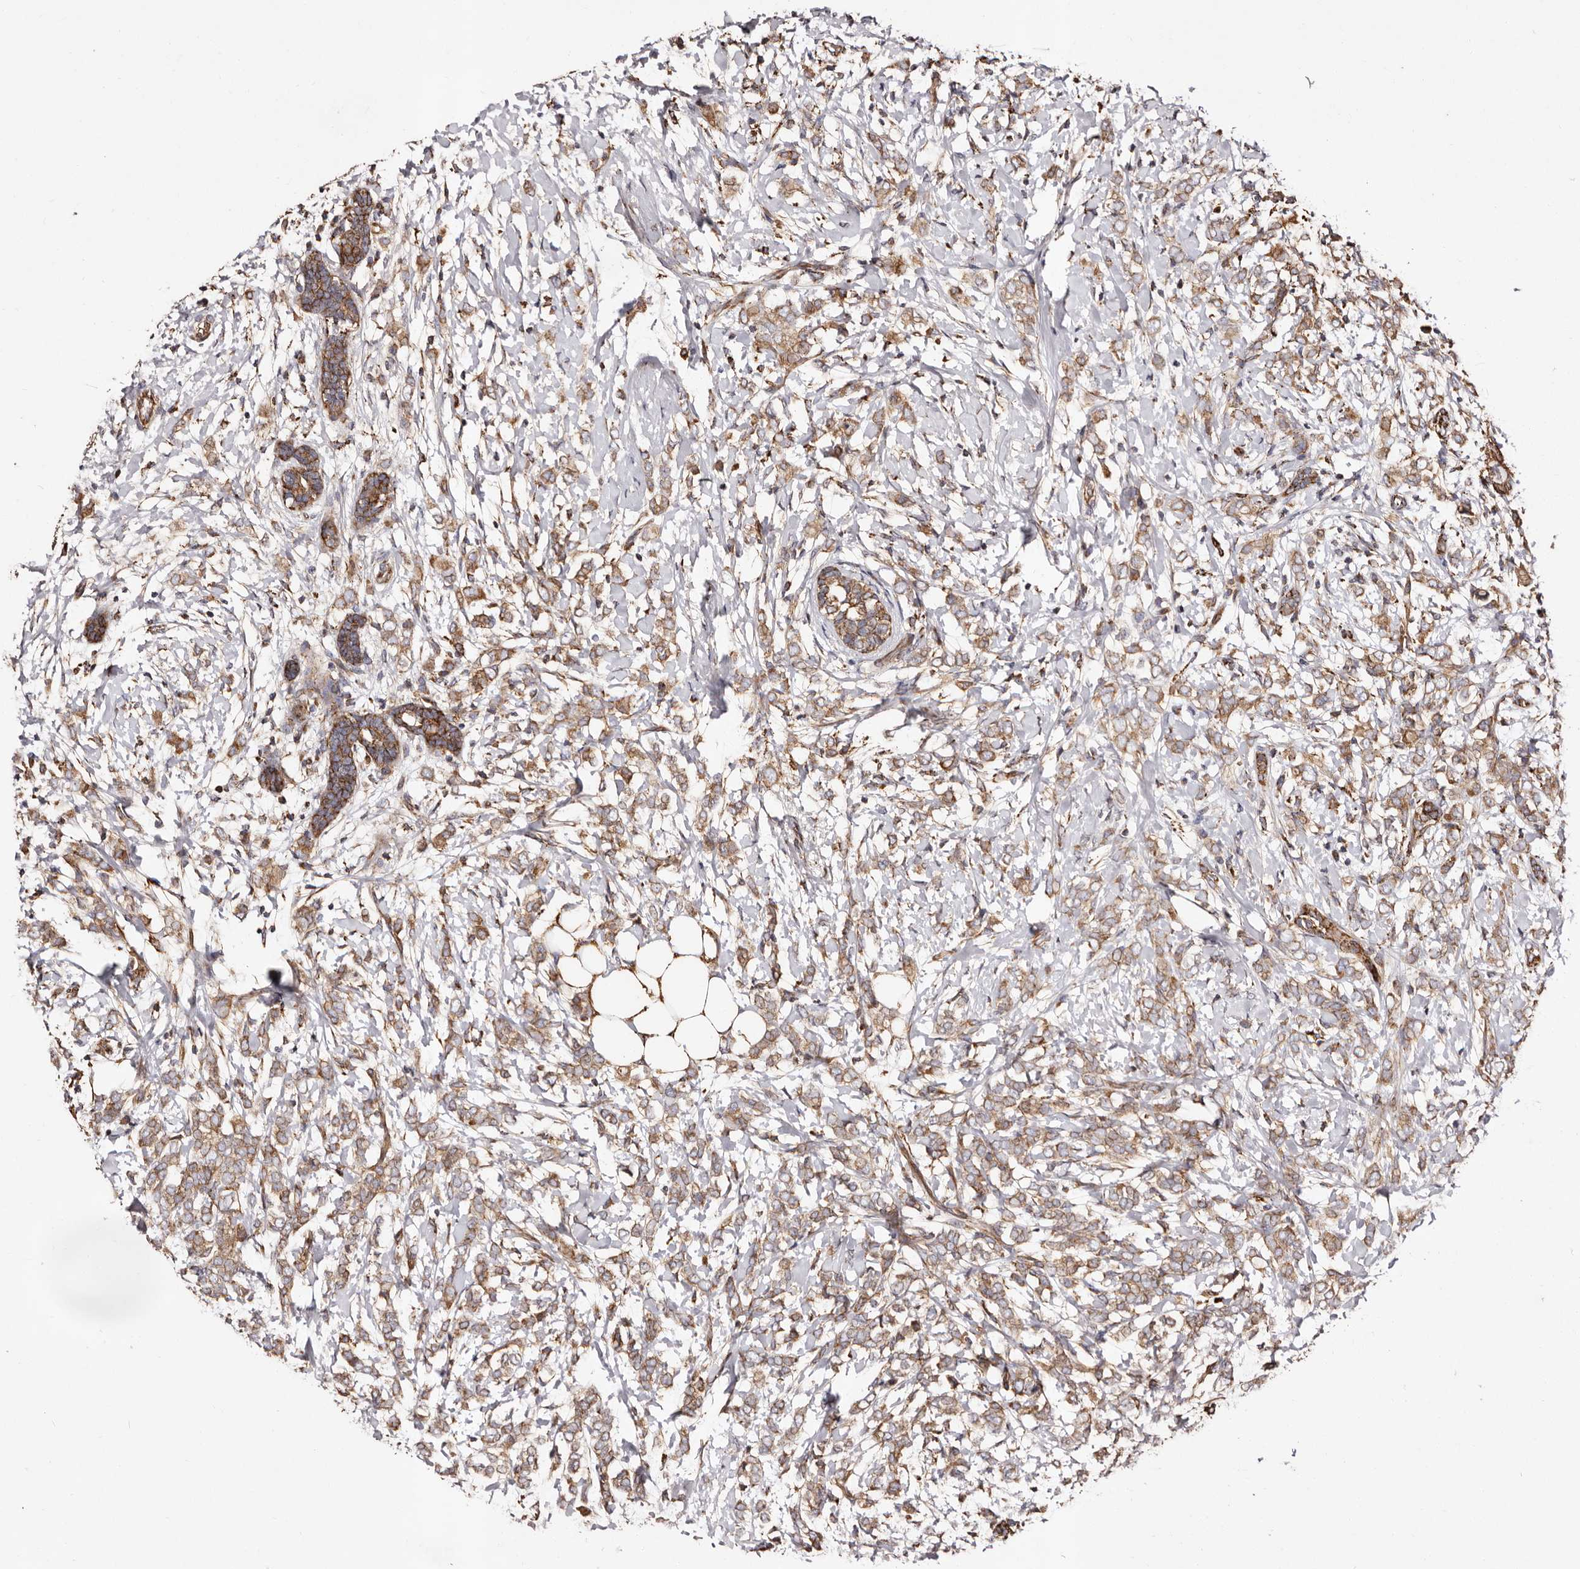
{"staining": {"intensity": "moderate", "quantity": ">75%", "location": "cytoplasmic/membranous"}, "tissue": "breast cancer", "cell_type": "Tumor cells", "image_type": "cancer", "snomed": [{"axis": "morphology", "description": "Normal tissue, NOS"}, {"axis": "morphology", "description": "Lobular carcinoma"}, {"axis": "topography", "description": "Breast"}], "caption": "The micrograph shows staining of breast lobular carcinoma, revealing moderate cytoplasmic/membranous protein expression (brown color) within tumor cells.", "gene": "LUZP1", "patient": {"sex": "female", "age": 47}}